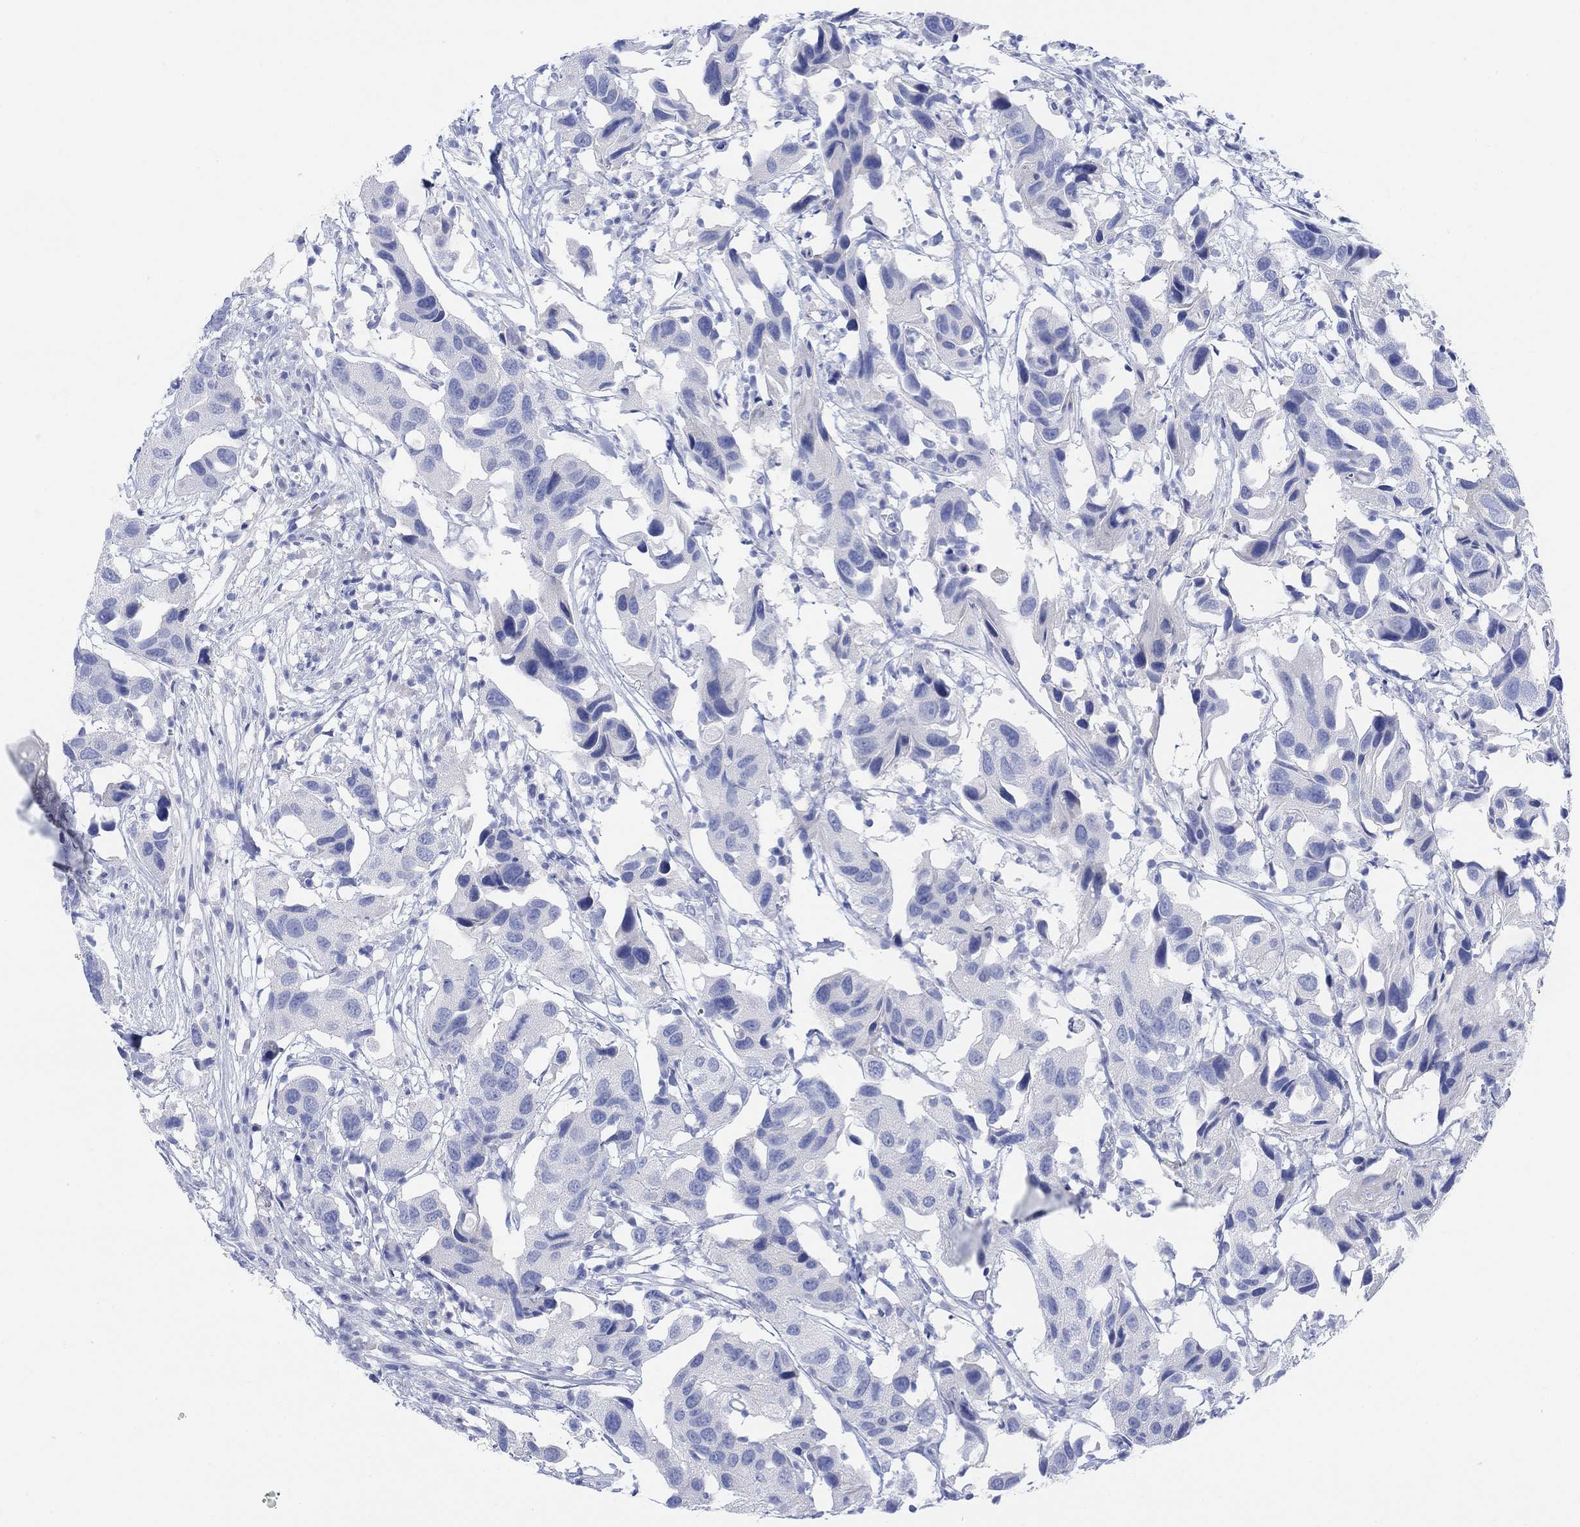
{"staining": {"intensity": "negative", "quantity": "none", "location": "none"}, "tissue": "urothelial cancer", "cell_type": "Tumor cells", "image_type": "cancer", "snomed": [{"axis": "morphology", "description": "Urothelial carcinoma, High grade"}, {"axis": "topography", "description": "Urinary bladder"}], "caption": "Tumor cells show no significant staining in urothelial cancer. (Stains: DAB (3,3'-diaminobenzidine) immunohistochemistry with hematoxylin counter stain, Microscopy: brightfield microscopy at high magnification).", "gene": "GNG13", "patient": {"sex": "male", "age": 79}}